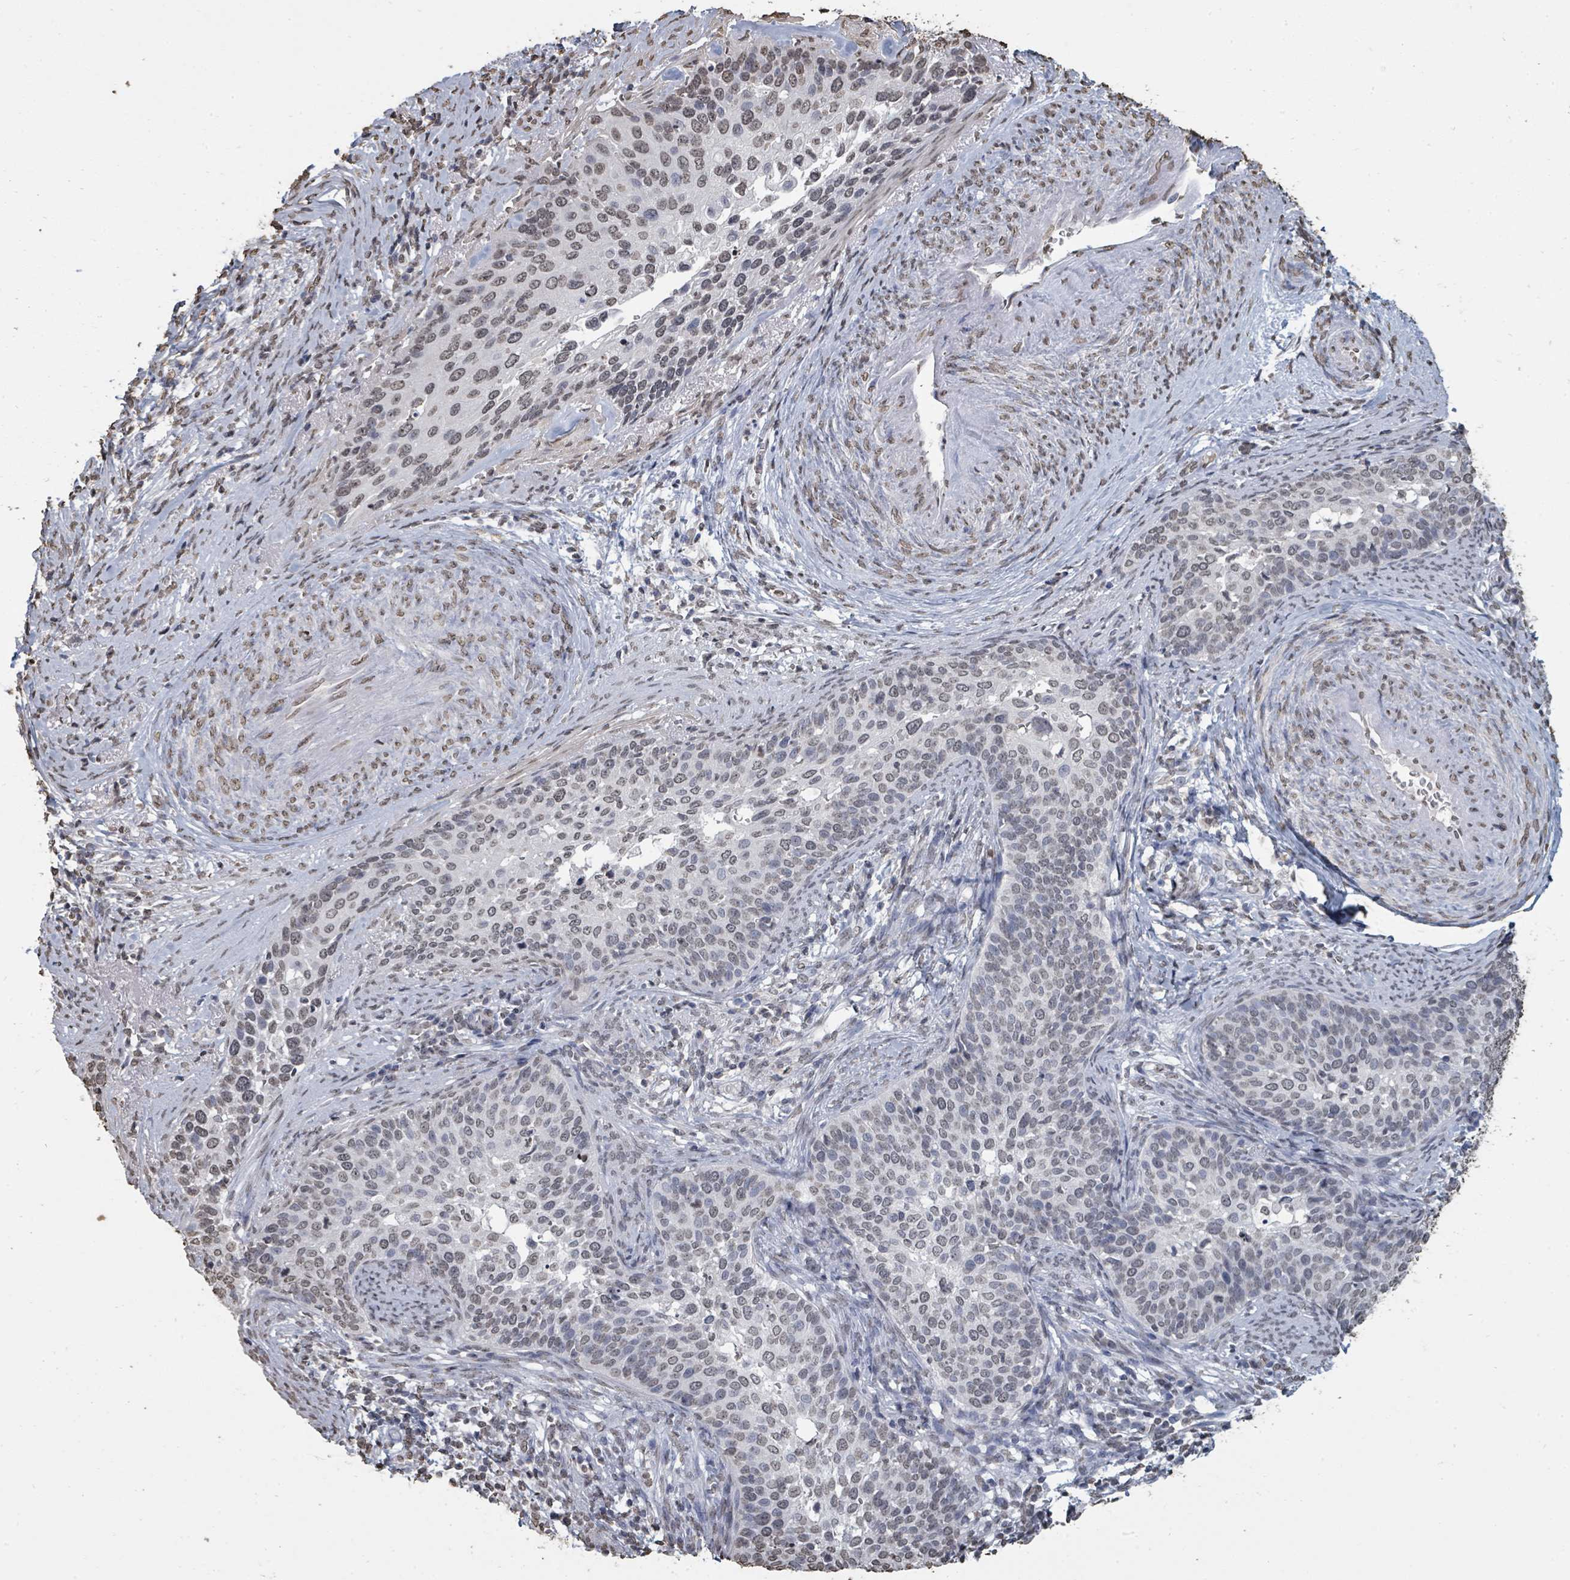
{"staining": {"intensity": "weak", "quantity": "<25%", "location": "nuclear"}, "tissue": "cervical cancer", "cell_type": "Tumor cells", "image_type": "cancer", "snomed": [{"axis": "morphology", "description": "Squamous cell carcinoma, NOS"}, {"axis": "topography", "description": "Cervix"}], "caption": "The image shows no significant staining in tumor cells of cervical squamous cell carcinoma.", "gene": "MRPS12", "patient": {"sex": "female", "age": 44}}